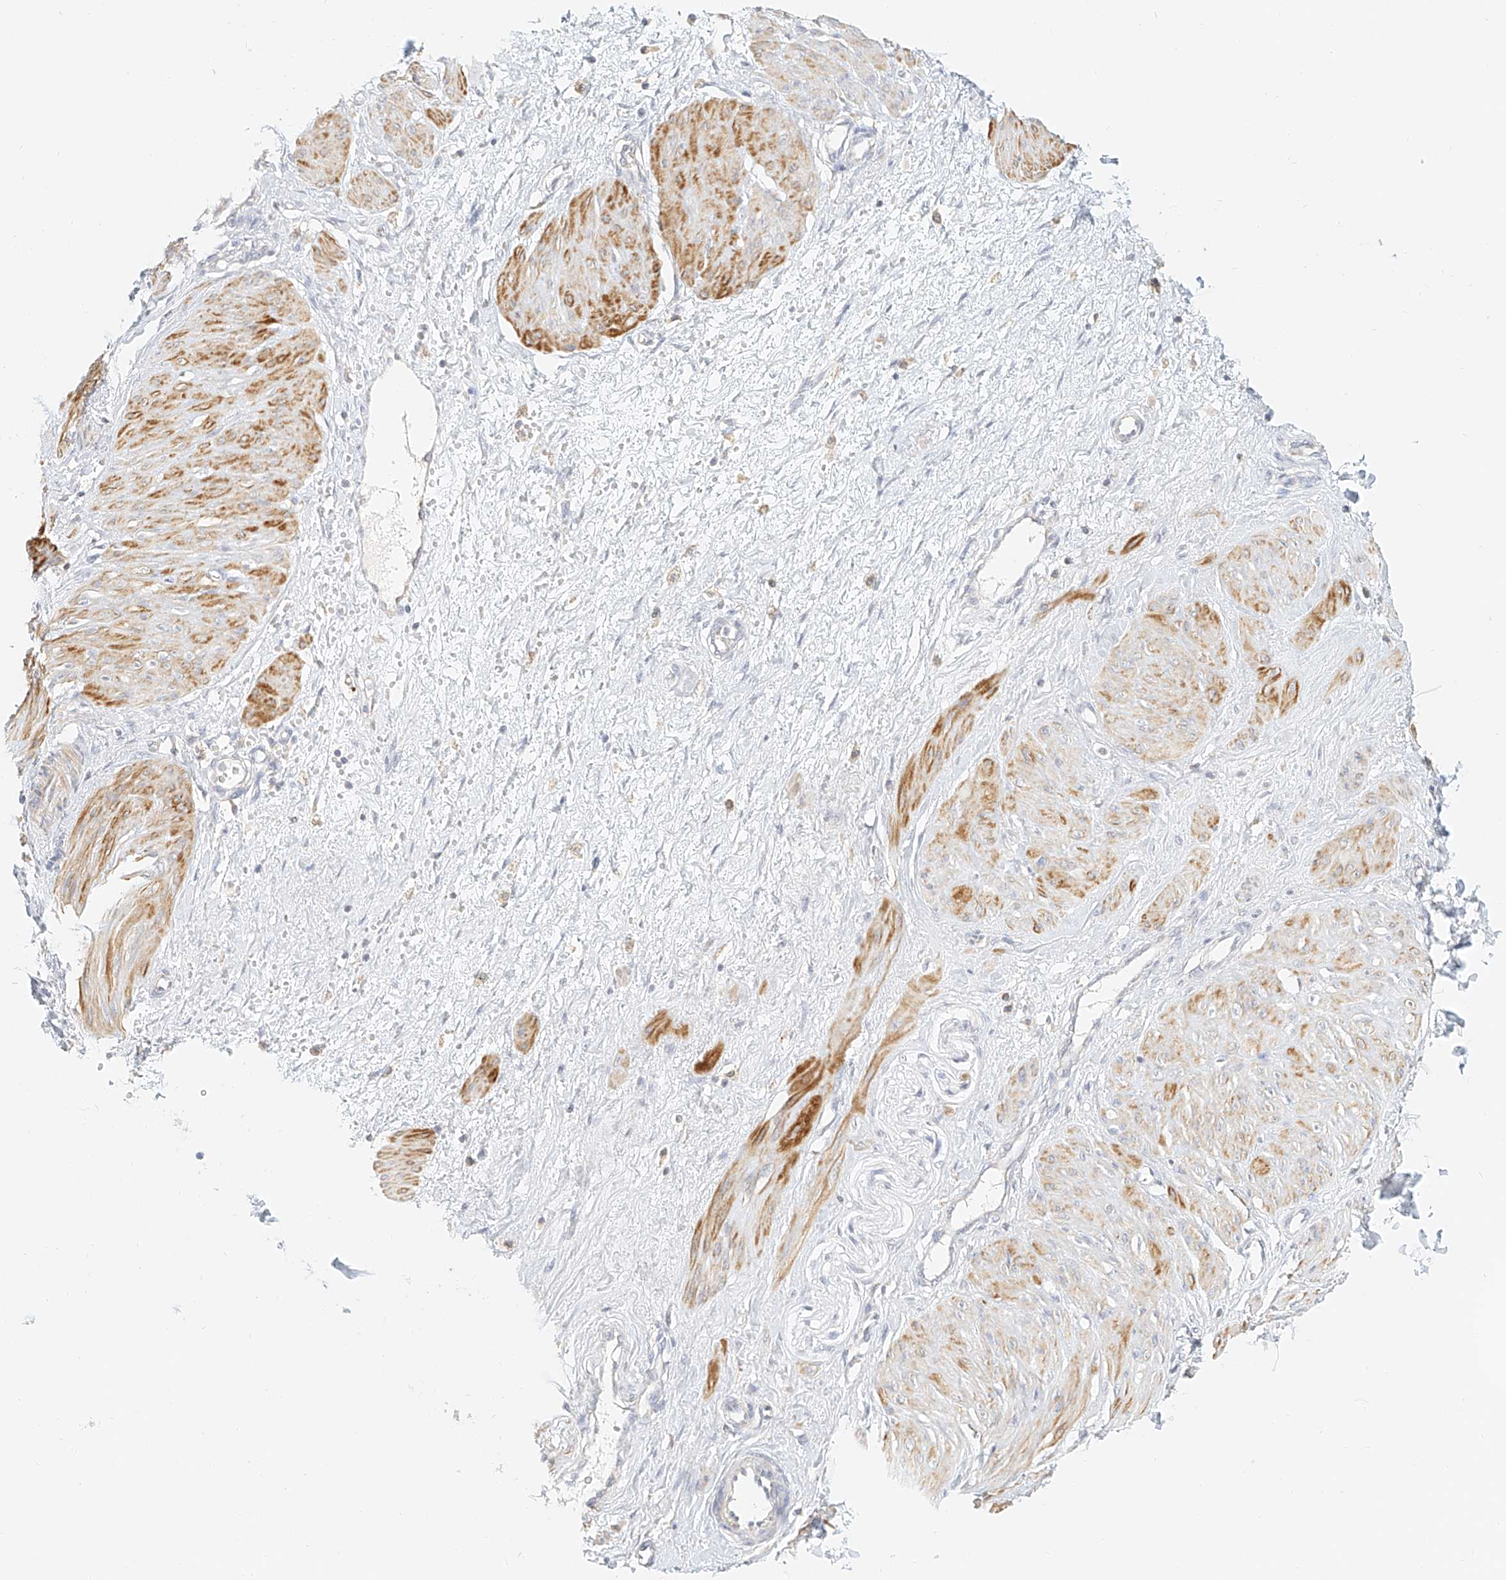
{"staining": {"intensity": "moderate", "quantity": ">75%", "location": "cytoplasmic/membranous"}, "tissue": "smooth muscle", "cell_type": "Smooth muscle cells", "image_type": "normal", "snomed": [{"axis": "morphology", "description": "Normal tissue, NOS"}, {"axis": "topography", "description": "Endometrium"}], "caption": "Smooth muscle stained with DAB immunohistochemistry demonstrates medium levels of moderate cytoplasmic/membranous expression in approximately >75% of smooth muscle cells.", "gene": "CXorf58", "patient": {"sex": "female", "age": 33}}